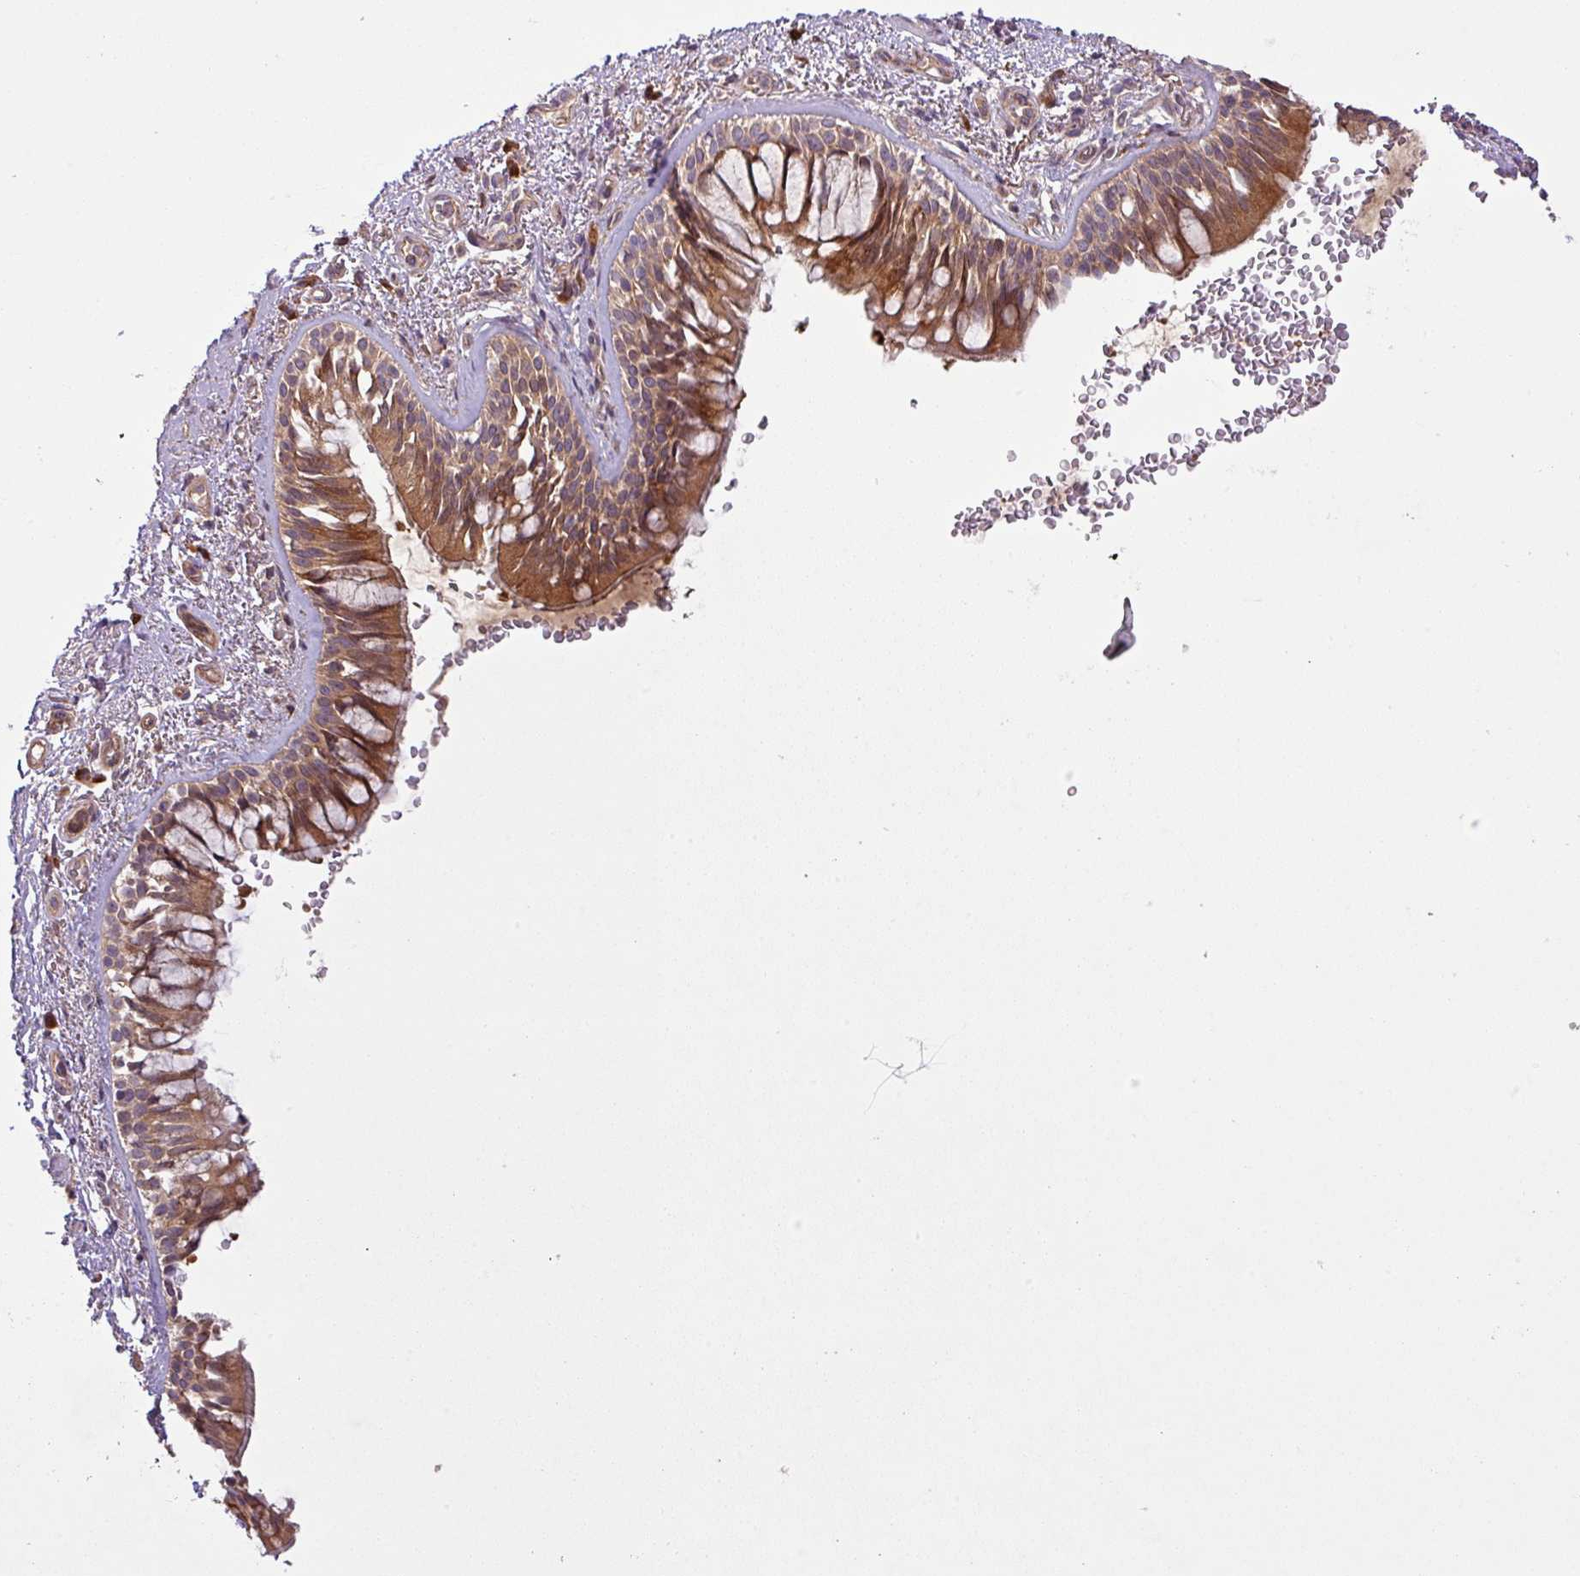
{"staining": {"intensity": "strong", "quantity": ">75%", "location": "cytoplasmic/membranous"}, "tissue": "bronchus", "cell_type": "Respiratory epithelial cells", "image_type": "normal", "snomed": [{"axis": "morphology", "description": "Normal tissue, NOS"}, {"axis": "topography", "description": "Lymph node"}, {"axis": "topography", "description": "Cartilage tissue"}, {"axis": "topography", "description": "Bronchus"}], "caption": "Respiratory epithelial cells exhibit strong cytoplasmic/membranous expression in about >75% of cells in benign bronchus. The protein is shown in brown color, while the nuclei are stained blue.", "gene": "ART1", "patient": {"sex": "female", "age": 70}}